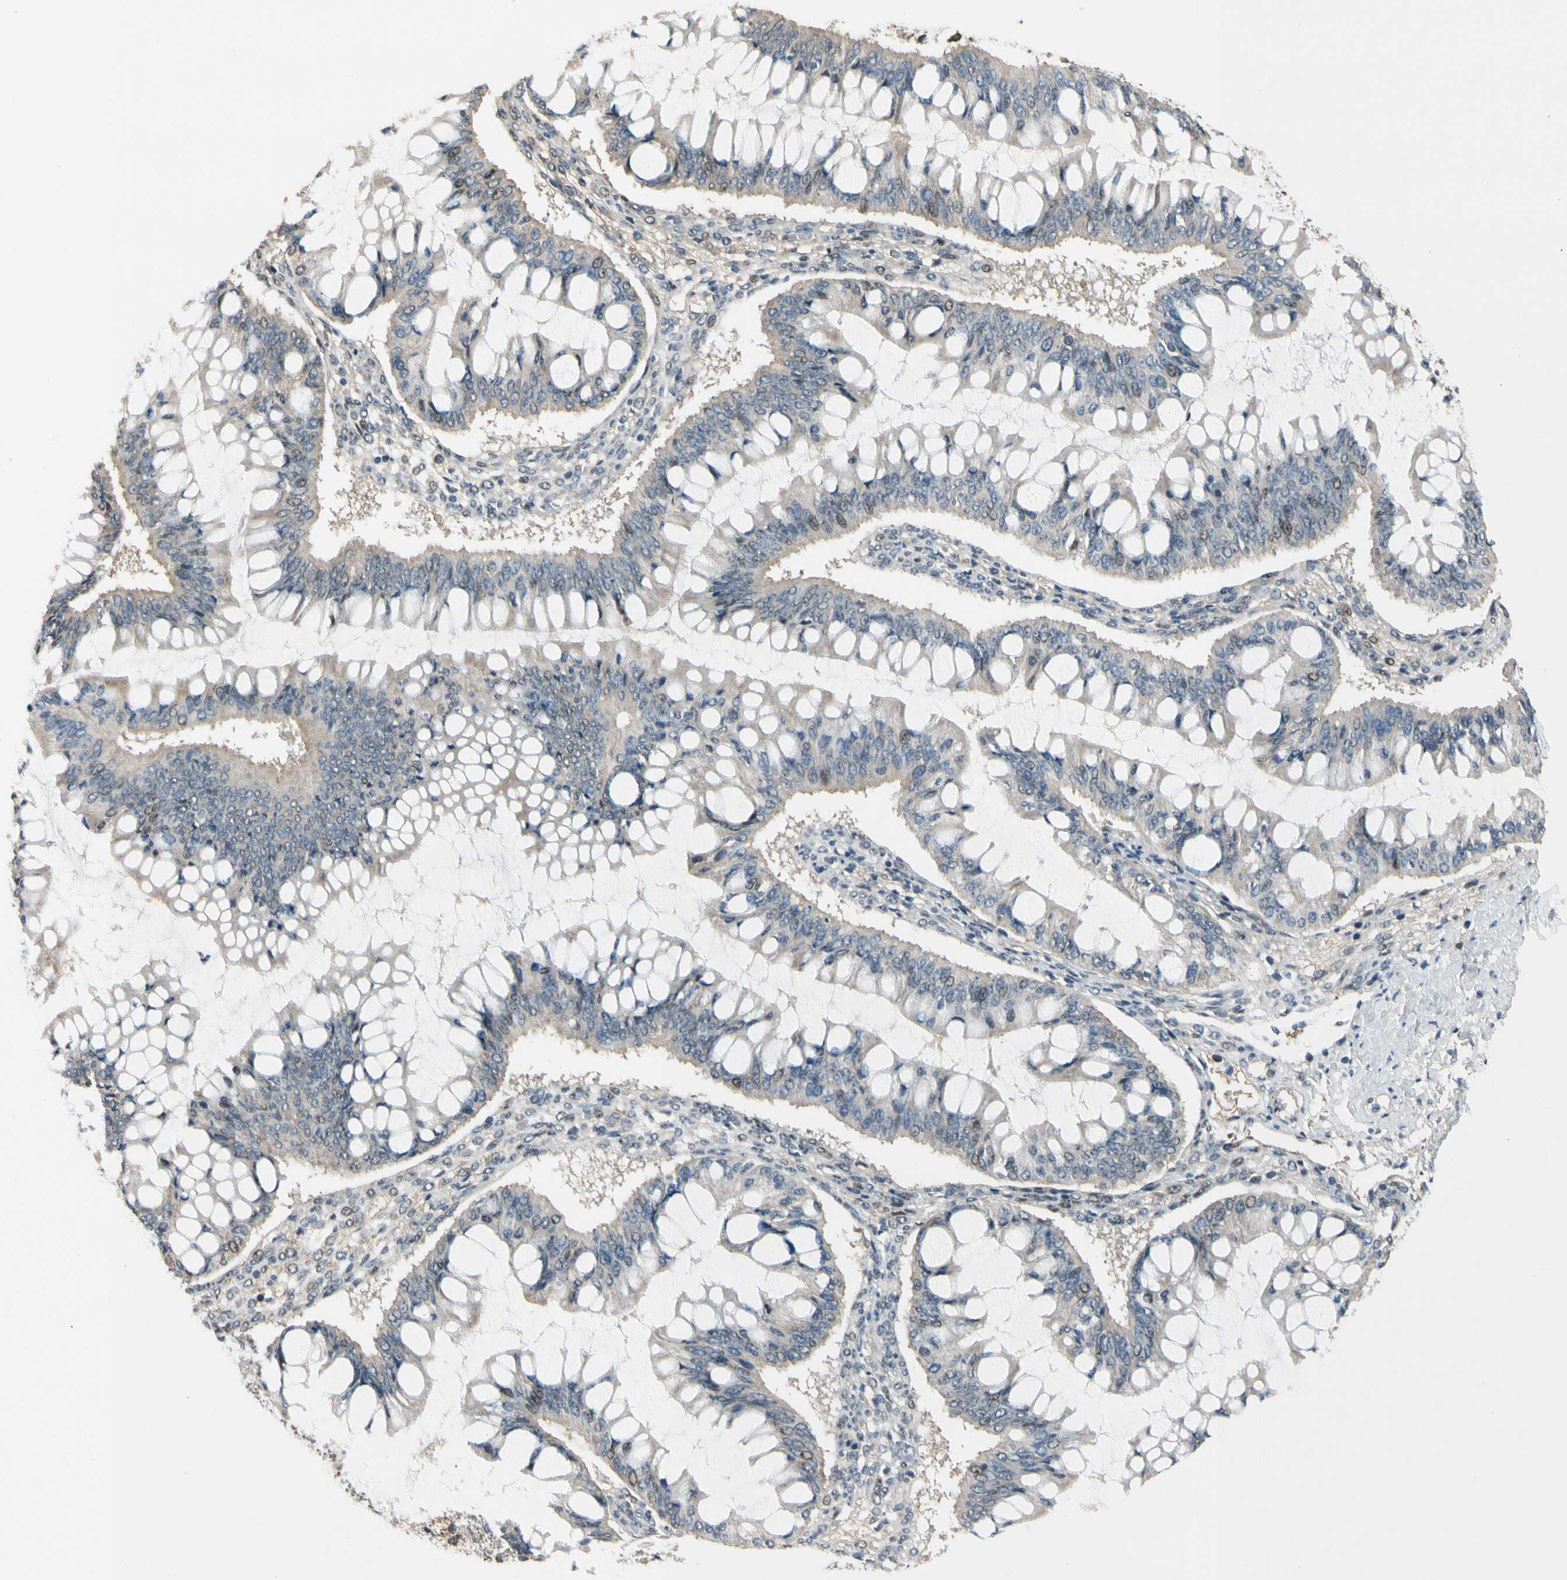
{"staining": {"intensity": "weak", "quantity": "<25%", "location": "cytoplasmic/membranous,nuclear"}, "tissue": "ovarian cancer", "cell_type": "Tumor cells", "image_type": "cancer", "snomed": [{"axis": "morphology", "description": "Cystadenocarcinoma, mucinous, NOS"}, {"axis": "topography", "description": "Ovary"}], "caption": "Immunohistochemistry of human ovarian cancer (mucinous cystadenocarcinoma) displays no positivity in tumor cells.", "gene": "ZNF184", "patient": {"sex": "female", "age": 73}}